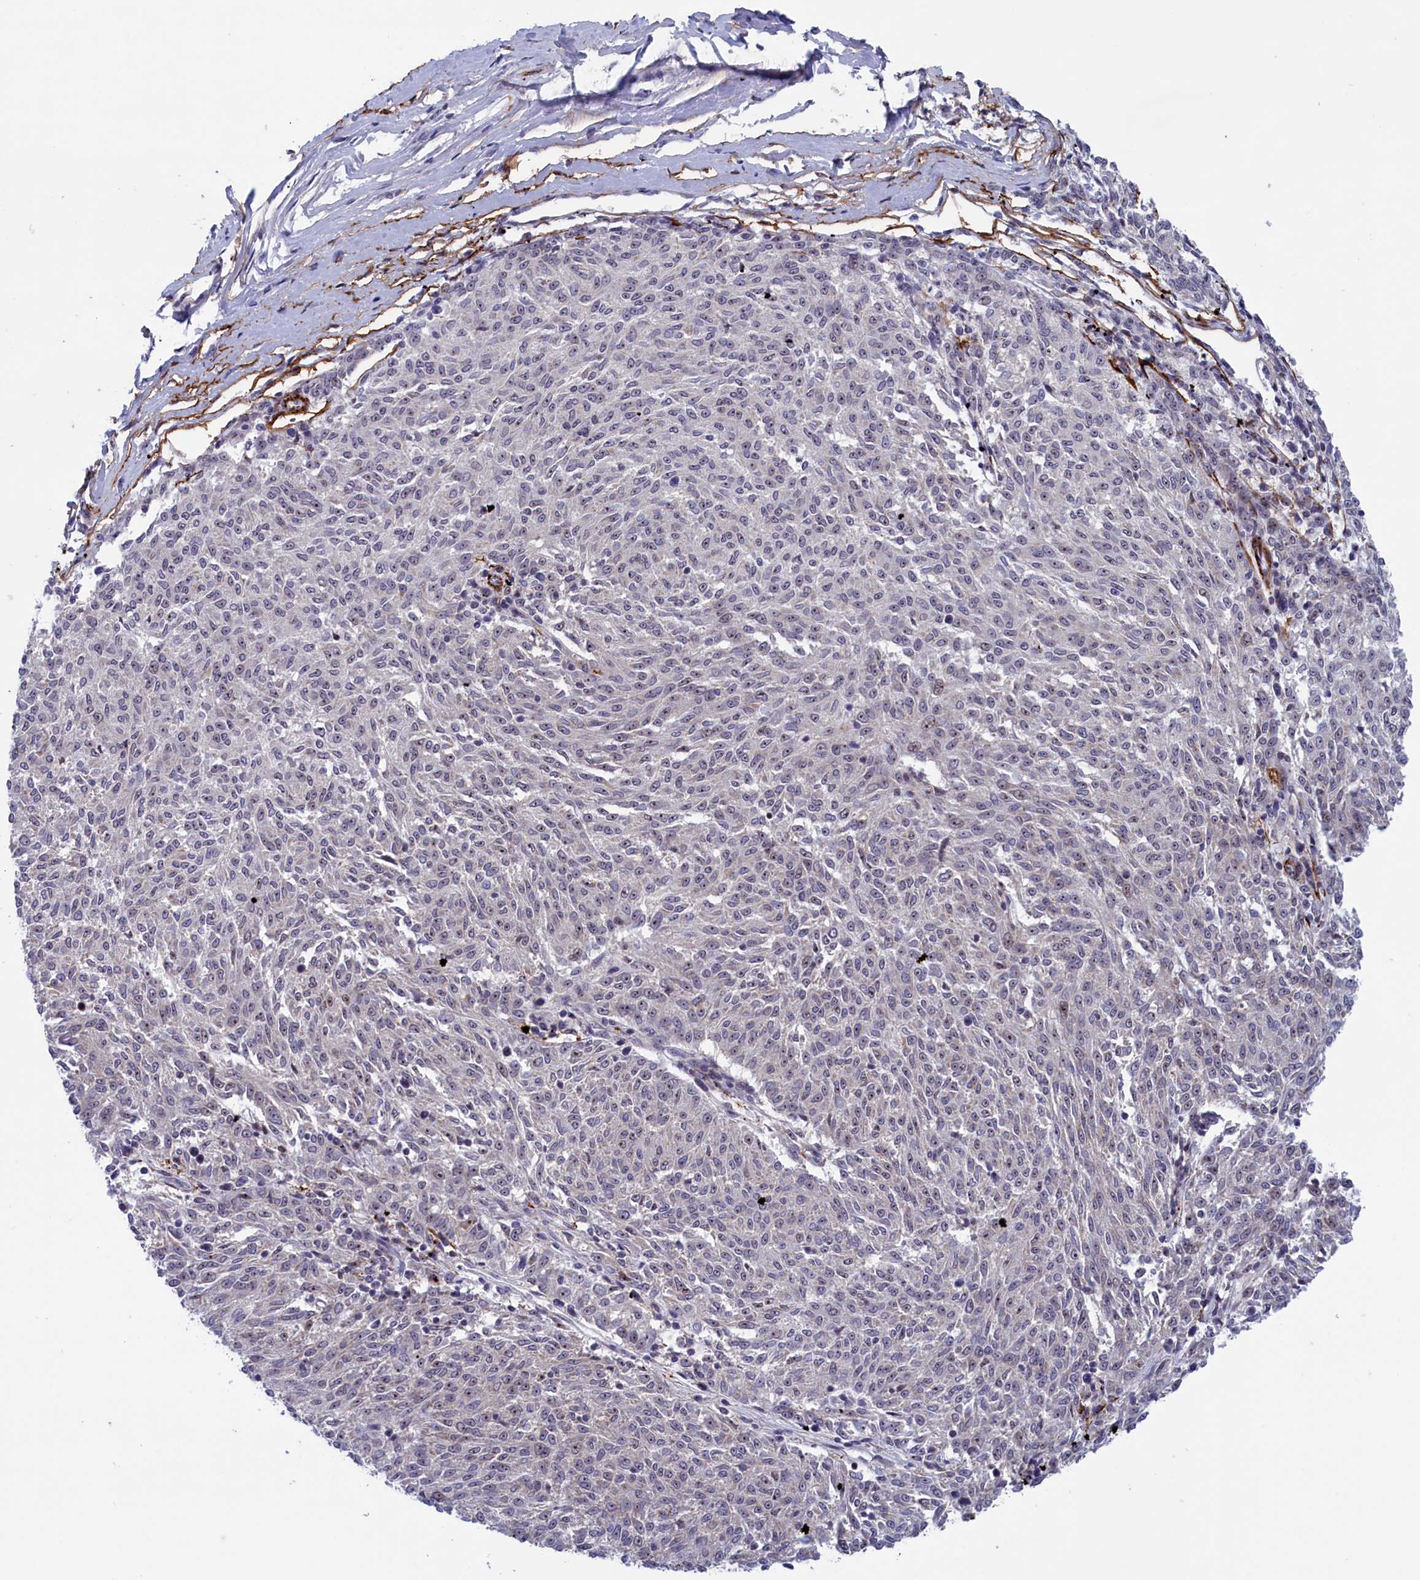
{"staining": {"intensity": "negative", "quantity": "none", "location": "none"}, "tissue": "melanoma", "cell_type": "Tumor cells", "image_type": "cancer", "snomed": [{"axis": "morphology", "description": "Malignant melanoma, NOS"}, {"axis": "topography", "description": "Skin"}], "caption": "DAB immunohistochemical staining of malignant melanoma displays no significant expression in tumor cells. (Stains: DAB (3,3'-diaminobenzidine) IHC with hematoxylin counter stain, Microscopy: brightfield microscopy at high magnification).", "gene": "PPAN", "patient": {"sex": "female", "age": 72}}